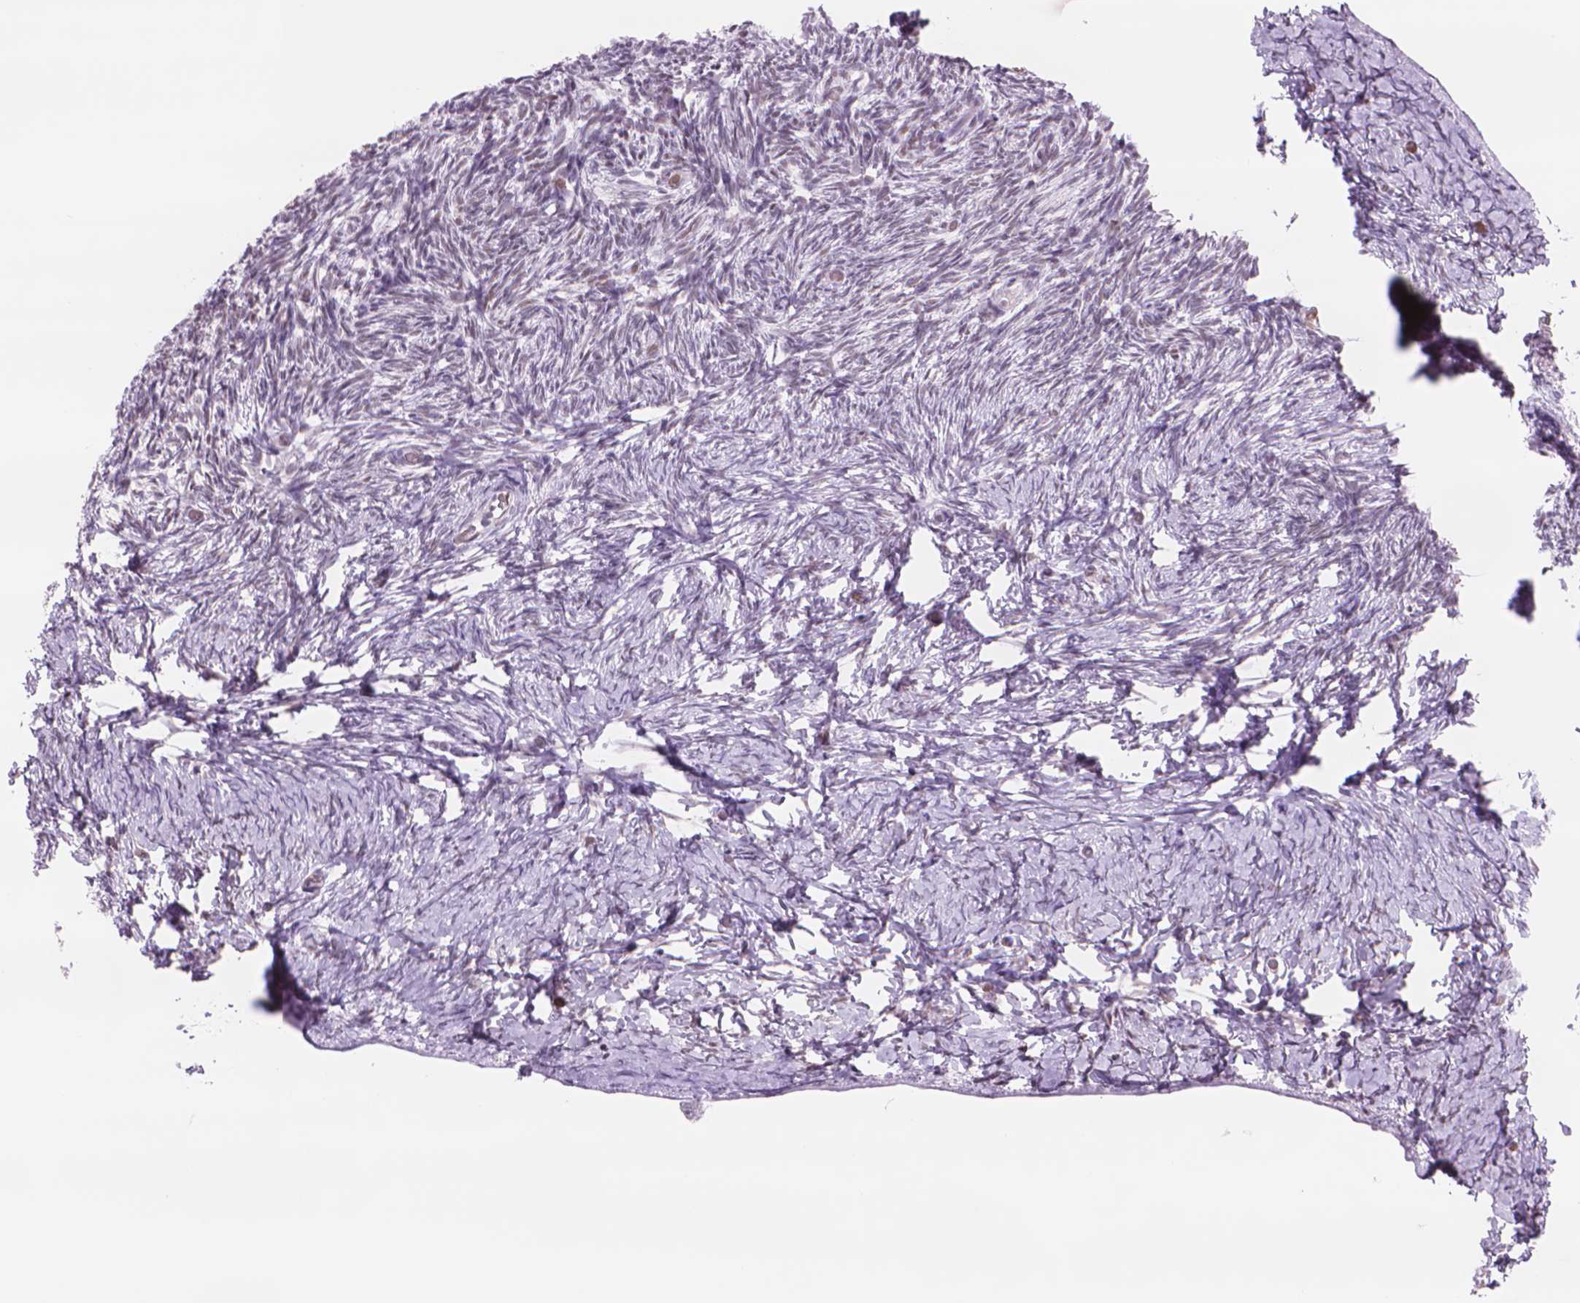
{"staining": {"intensity": "negative", "quantity": "none", "location": "none"}, "tissue": "ovary", "cell_type": "Follicle cells", "image_type": "normal", "snomed": [{"axis": "morphology", "description": "Normal tissue, NOS"}, {"axis": "topography", "description": "Ovary"}], "caption": "IHC photomicrograph of unremarkable human ovary stained for a protein (brown), which demonstrates no staining in follicle cells. (DAB immunohistochemistry visualized using brightfield microscopy, high magnification).", "gene": "POLR3D", "patient": {"sex": "female", "age": 39}}